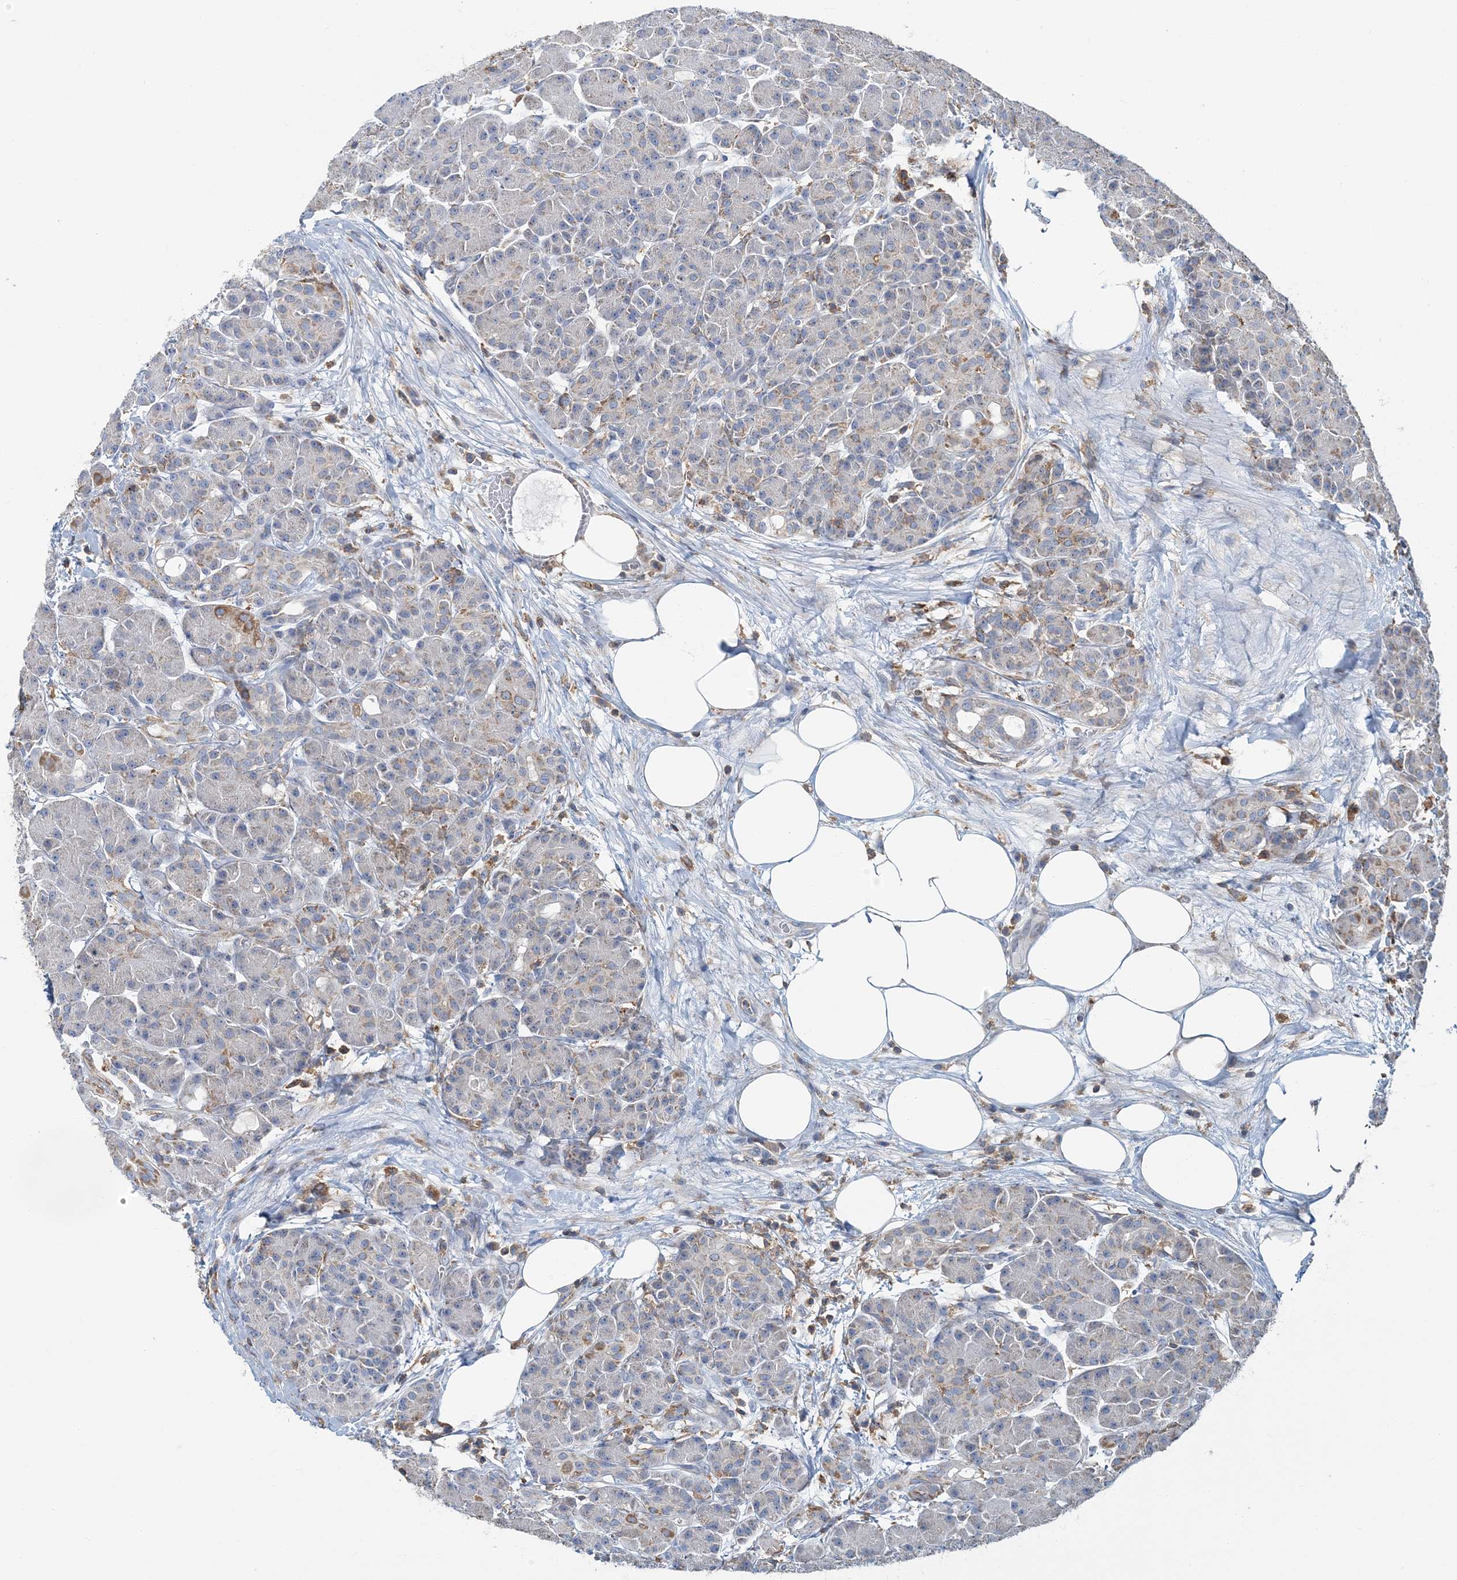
{"staining": {"intensity": "moderate", "quantity": "<25%", "location": "cytoplasmic/membranous"}, "tissue": "pancreas", "cell_type": "Exocrine glandular cells", "image_type": "normal", "snomed": [{"axis": "morphology", "description": "Normal tissue, NOS"}, {"axis": "topography", "description": "Pancreas"}], "caption": "This is an image of immunohistochemistry staining of benign pancreas, which shows moderate staining in the cytoplasmic/membranous of exocrine glandular cells.", "gene": "TMLHE", "patient": {"sex": "male", "age": 63}}